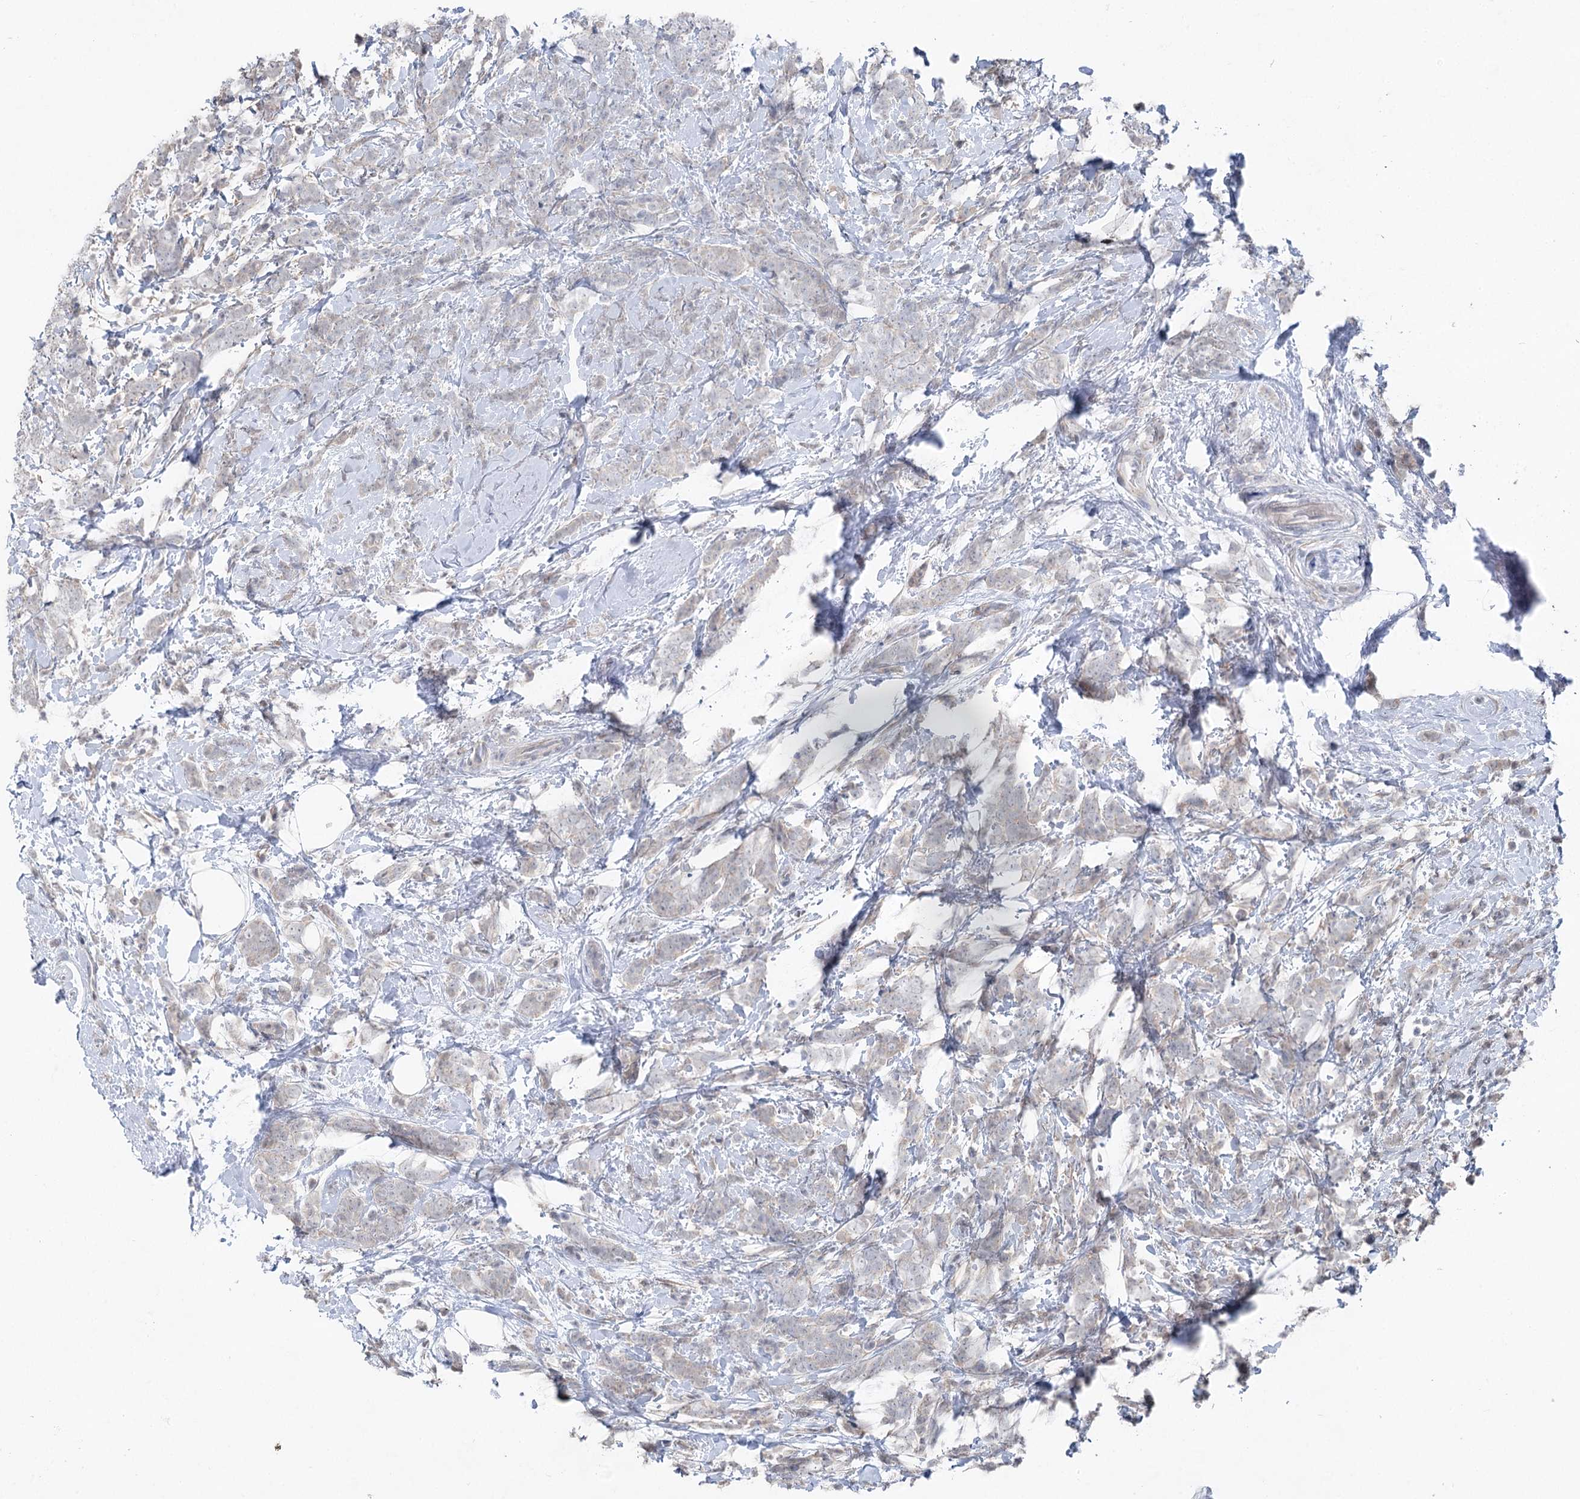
{"staining": {"intensity": "negative", "quantity": "none", "location": "none"}, "tissue": "breast cancer", "cell_type": "Tumor cells", "image_type": "cancer", "snomed": [{"axis": "morphology", "description": "Lobular carcinoma"}, {"axis": "topography", "description": "Breast"}], "caption": "Tumor cells are negative for brown protein staining in breast lobular carcinoma.", "gene": "CCSER2", "patient": {"sex": "female", "age": 58}}